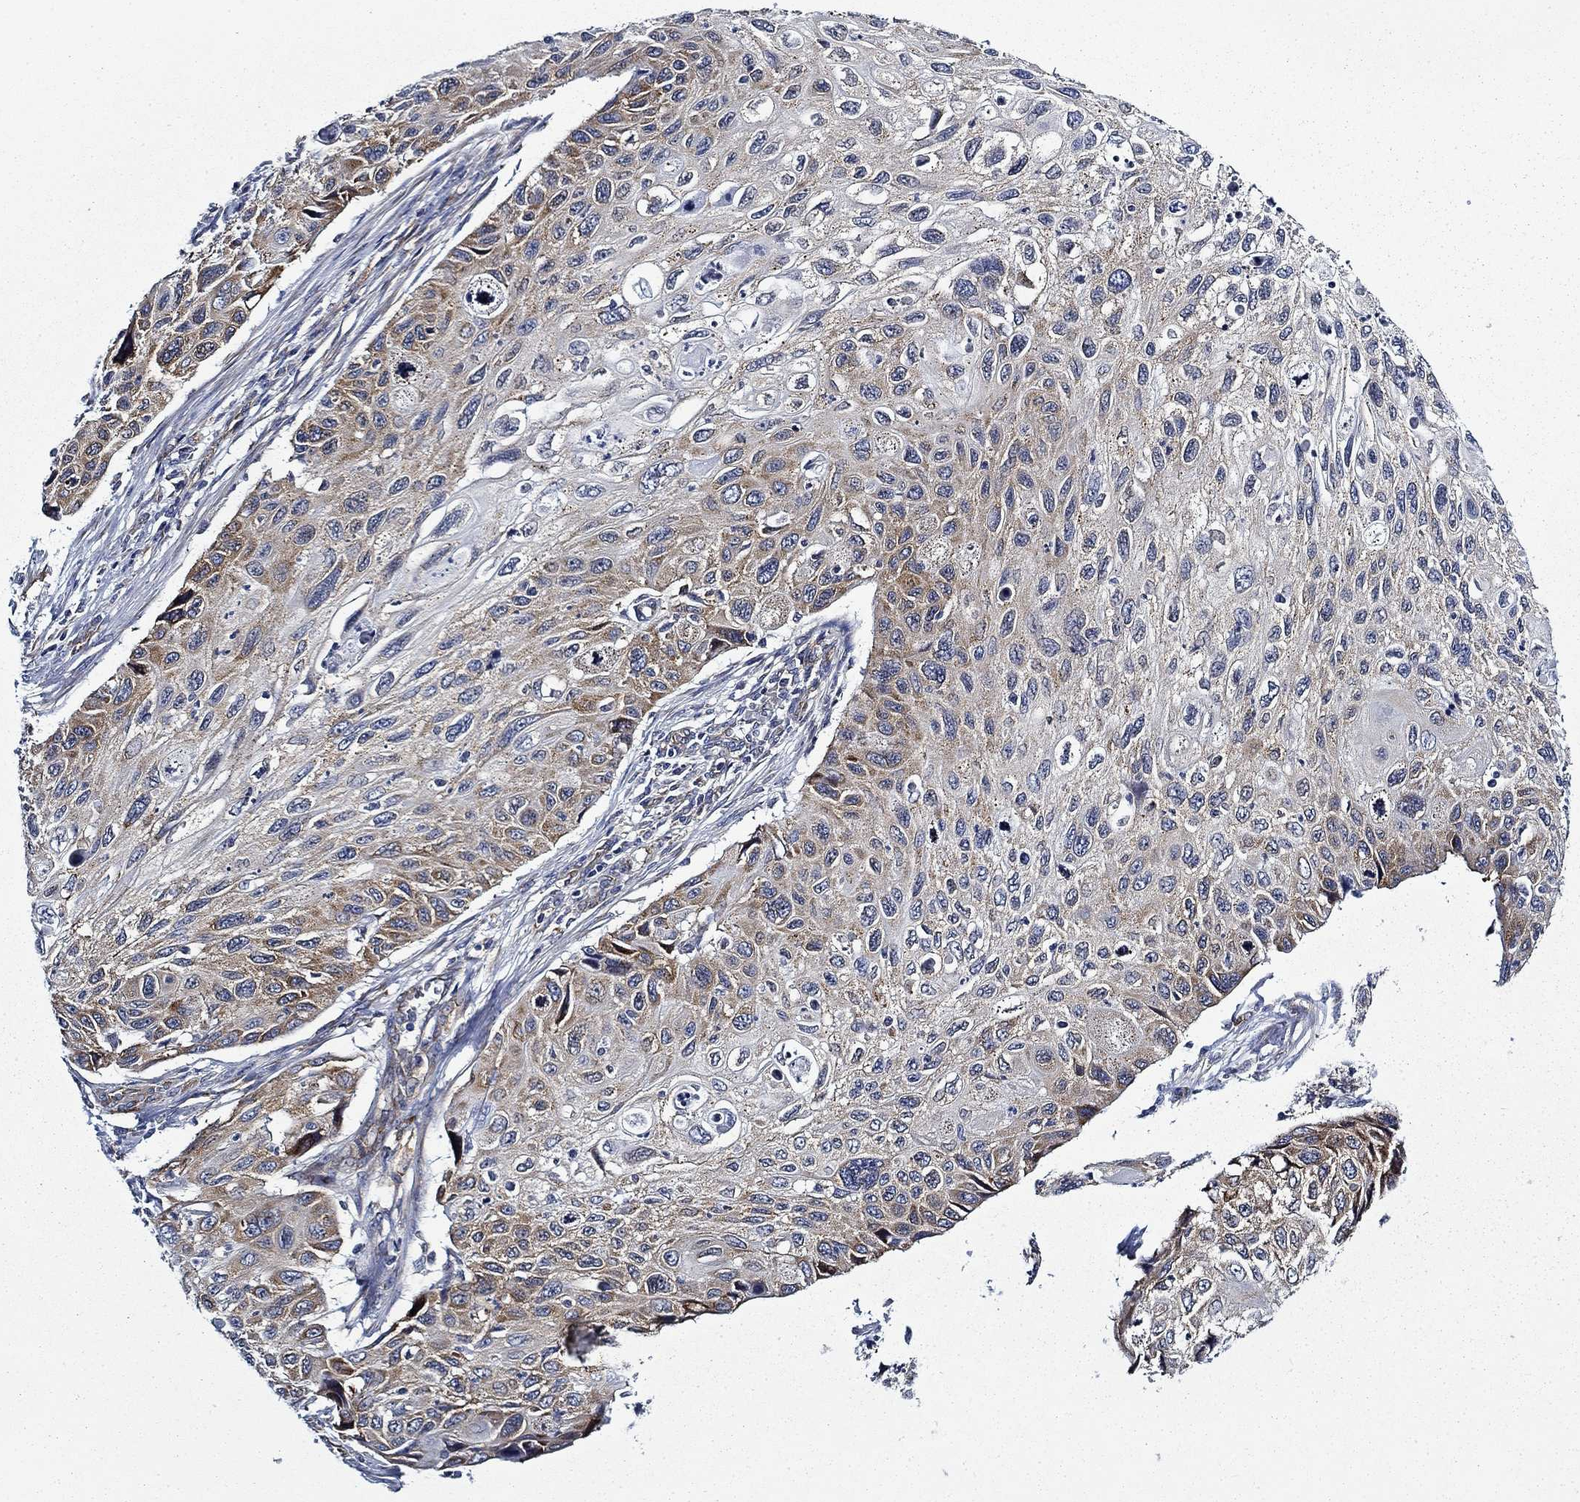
{"staining": {"intensity": "moderate", "quantity": "<25%", "location": "cytoplasmic/membranous"}, "tissue": "cervical cancer", "cell_type": "Tumor cells", "image_type": "cancer", "snomed": [{"axis": "morphology", "description": "Squamous cell carcinoma, NOS"}, {"axis": "topography", "description": "Cervix"}], "caption": "Squamous cell carcinoma (cervical) tissue exhibits moderate cytoplasmic/membranous expression in approximately <25% of tumor cells", "gene": "FXR1", "patient": {"sex": "female", "age": 70}}